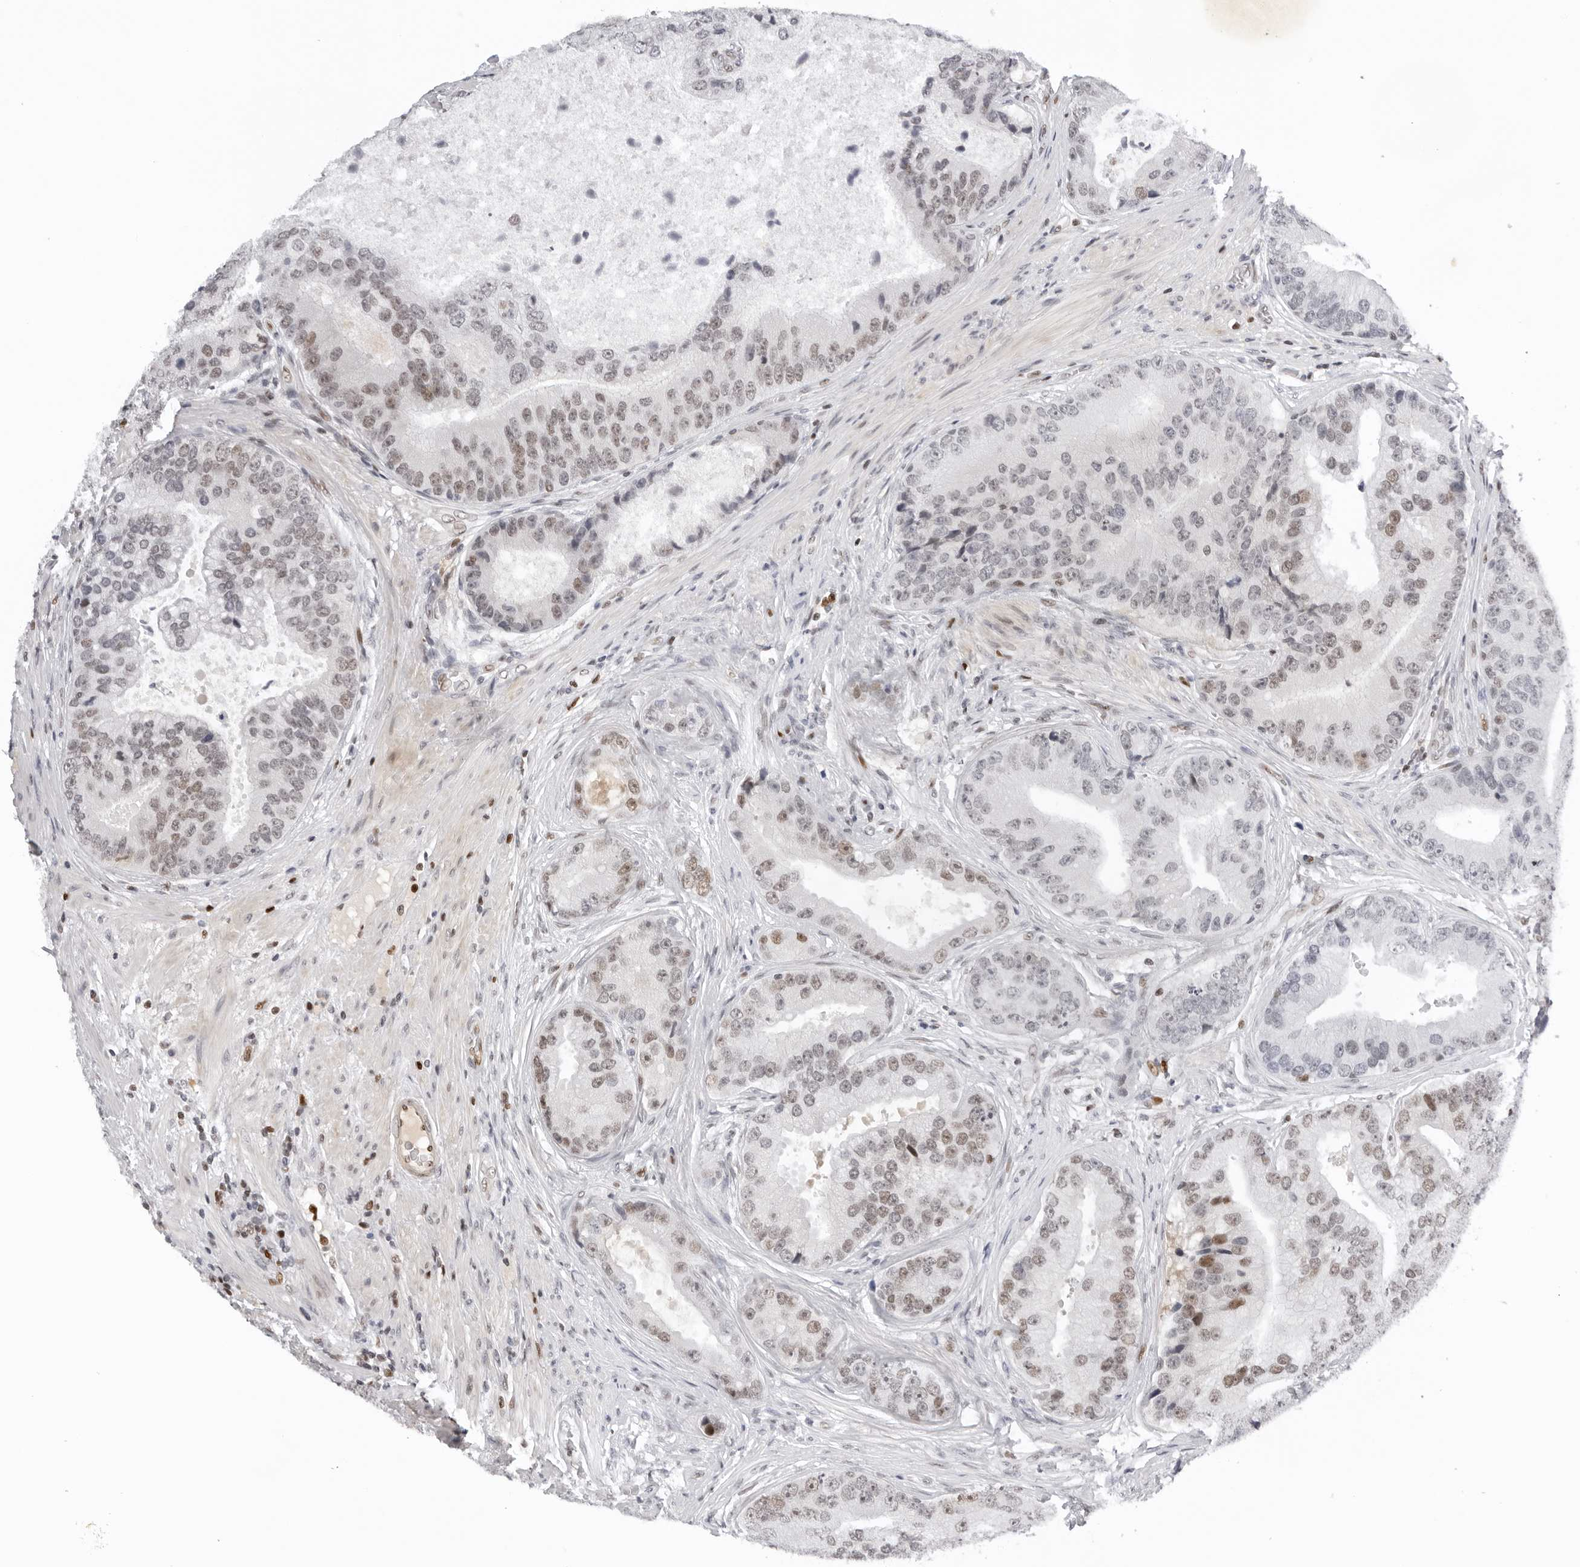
{"staining": {"intensity": "weak", "quantity": "25%-75%", "location": "nuclear"}, "tissue": "prostate cancer", "cell_type": "Tumor cells", "image_type": "cancer", "snomed": [{"axis": "morphology", "description": "Adenocarcinoma, High grade"}, {"axis": "topography", "description": "Prostate"}], "caption": "Immunohistochemical staining of prostate cancer displays weak nuclear protein positivity in approximately 25%-75% of tumor cells.", "gene": "OGG1", "patient": {"sex": "male", "age": 70}}